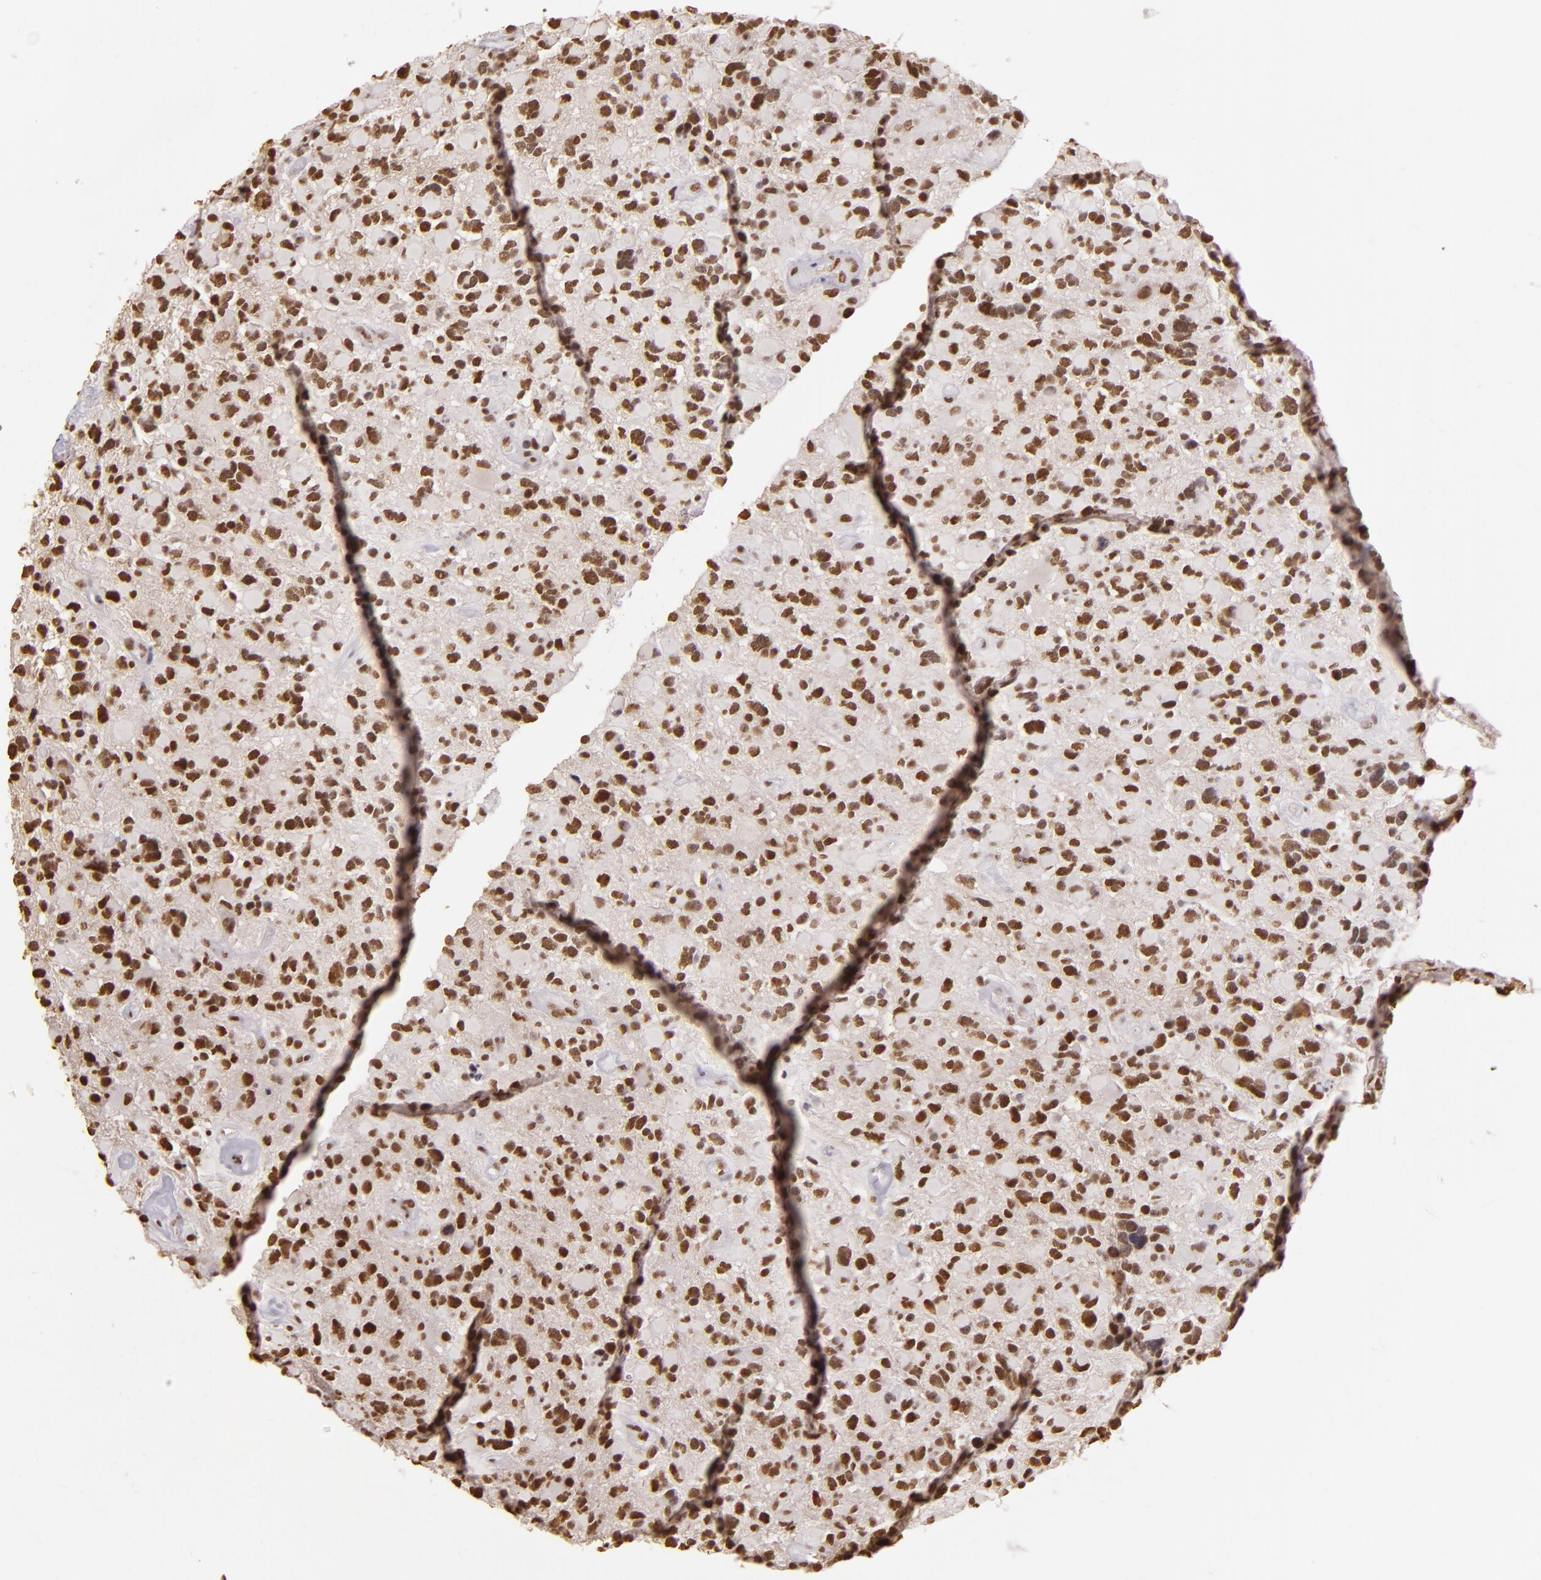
{"staining": {"intensity": "strong", "quantity": ">75%", "location": "nuclear"}, "tissue": "glioma", "cell_type": "Tumor cells", "image_type": "cancer", "snomed": [{"axis": "morphology", "description": "Glioma, malignant, High grade"}, {"axis": "topography", "description": "Brain"}], "caption": "DAB immunohistochemical staining of glioma demonstrates strong nuclear protein staining in approximately >75% of tumor cells. (Stains: DAB (3,3'-diaminobenzidine) in brown, nuclei in blue, Microscopy: brightfield microscopy at high magnification).", "gene": "PAPOLA", "patient": {"sex": "female", "age": 37}}